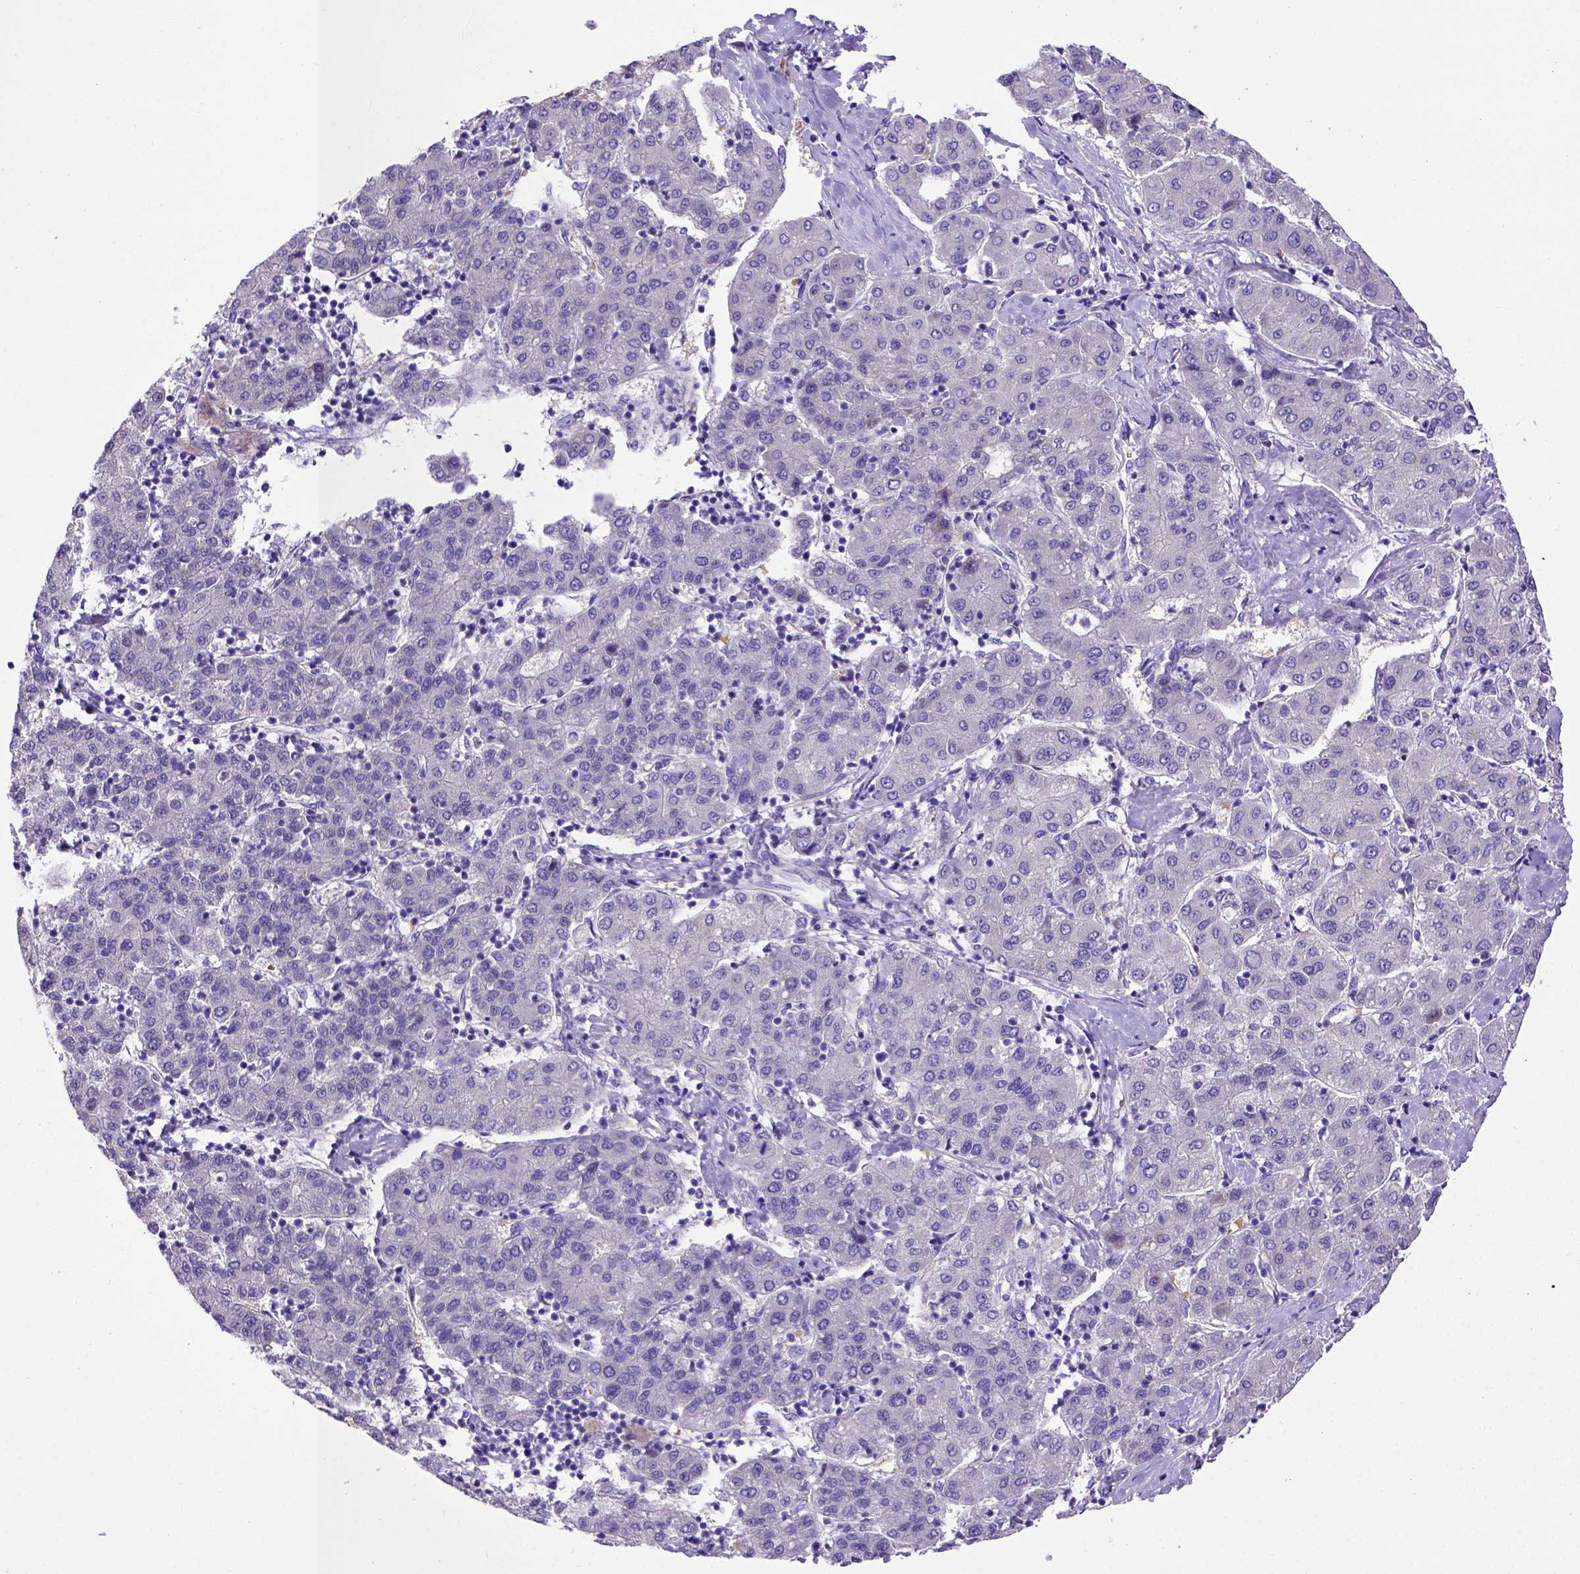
{"staining": {"intensity": "negative", "quantity": "none", "location": "none"}, "tissue": "liver cancer", "cell_type": "Tumor cells", "image_type": "cancer", "snomed": [{"axis": "morphology", "description": "Carcinoma, Hepatocellular, NOS"}, {"axis": "topography", "description": "Liver"}], "caption": "Tumor cells are negative for brown protein staining in hepatocellular carcinoma (liver). Nuclei are stained in blue.", "gene": "ADAM12", "patient": {"sex": "male", "age": 65}}